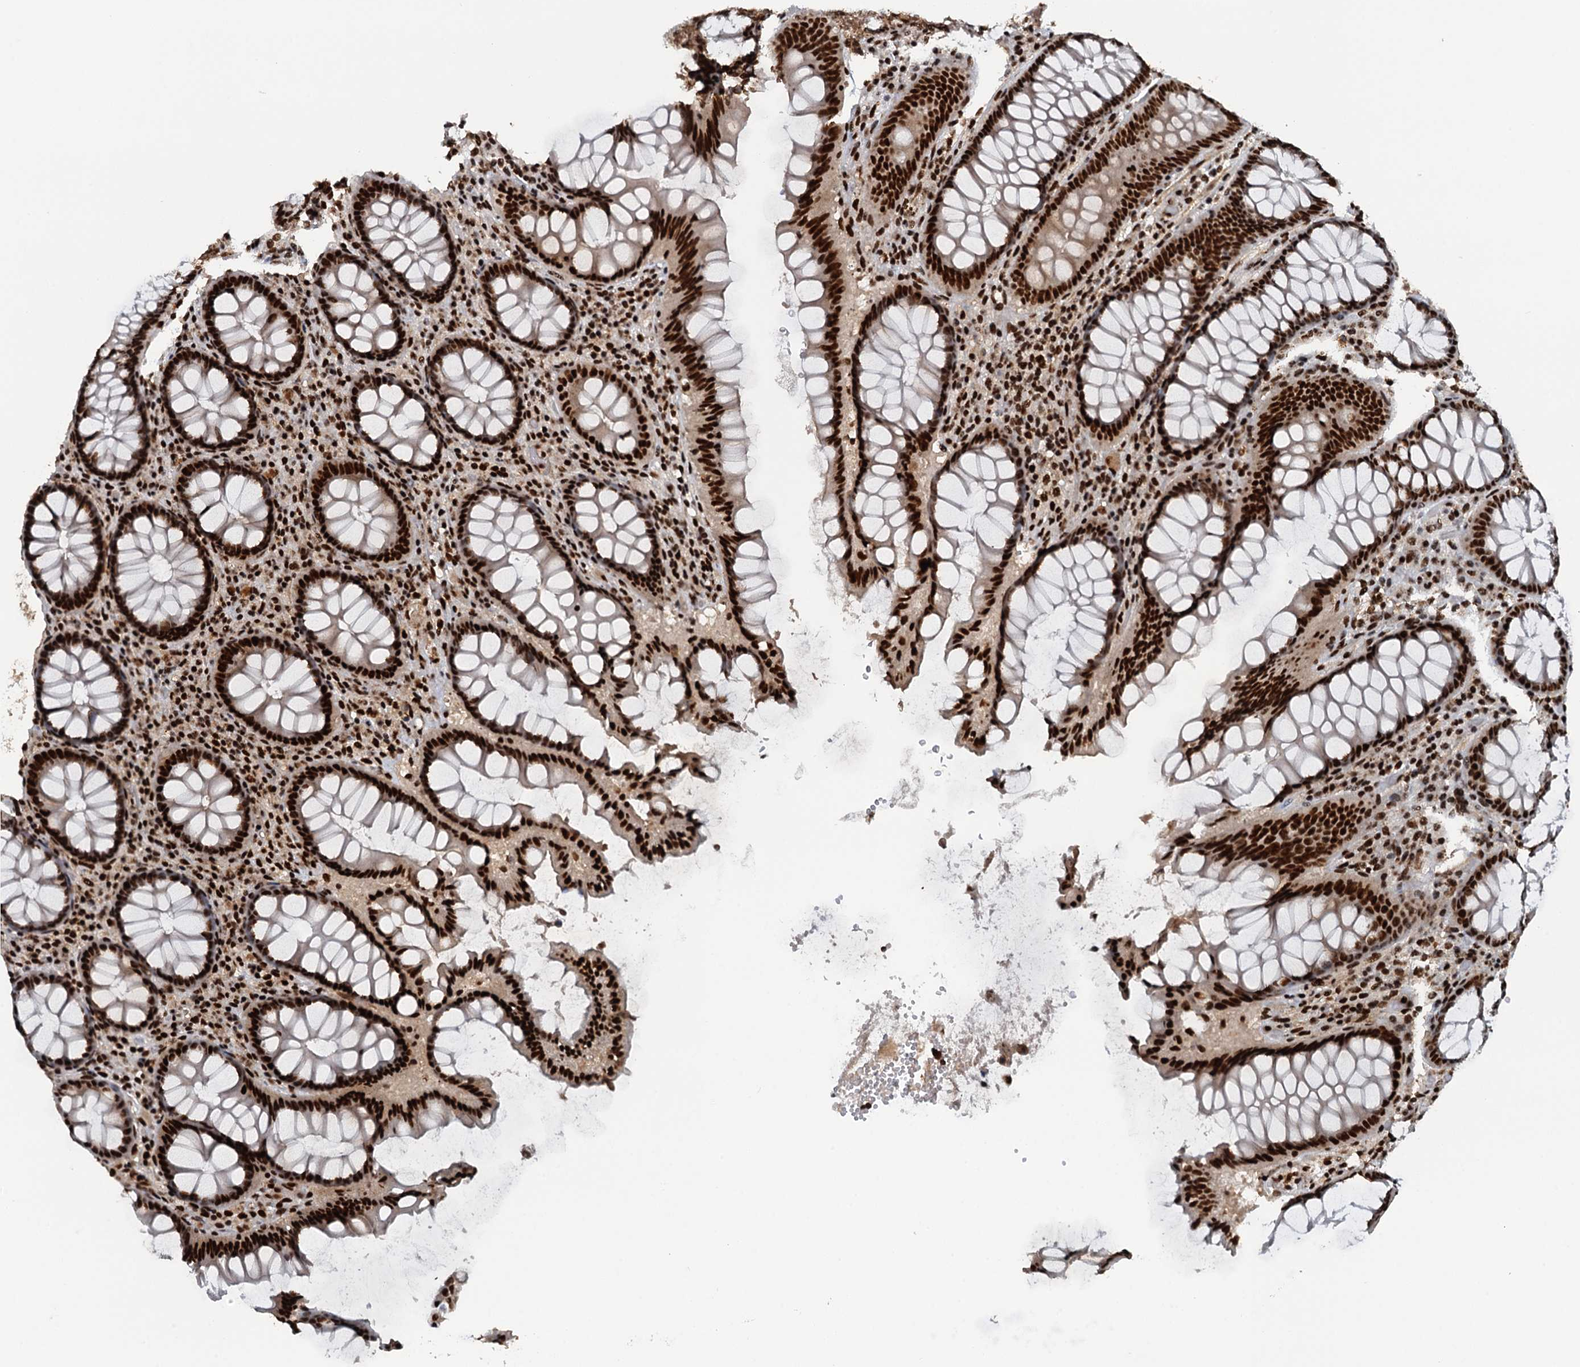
{"staining": {"intensity": "strong", "quantity": ">75%", "location": "nuclear"}, "tissue": "colon", "cell_type": "Endothelial cells", "image_type": "normal", "snomed": [{"axis": "morphology", "description": "Normal tissue, NOS"}, {"axis": "topography", "description": "Colon"}], "caption": "Endothelial cells exhibit strong nuclear expression in approximately >75% of cells in benign colon. (Brightfield microscopy of DAB IHC at high magnification).", "gene": "ZC3H18", "patient": {"sex": "female", "age": 79}}